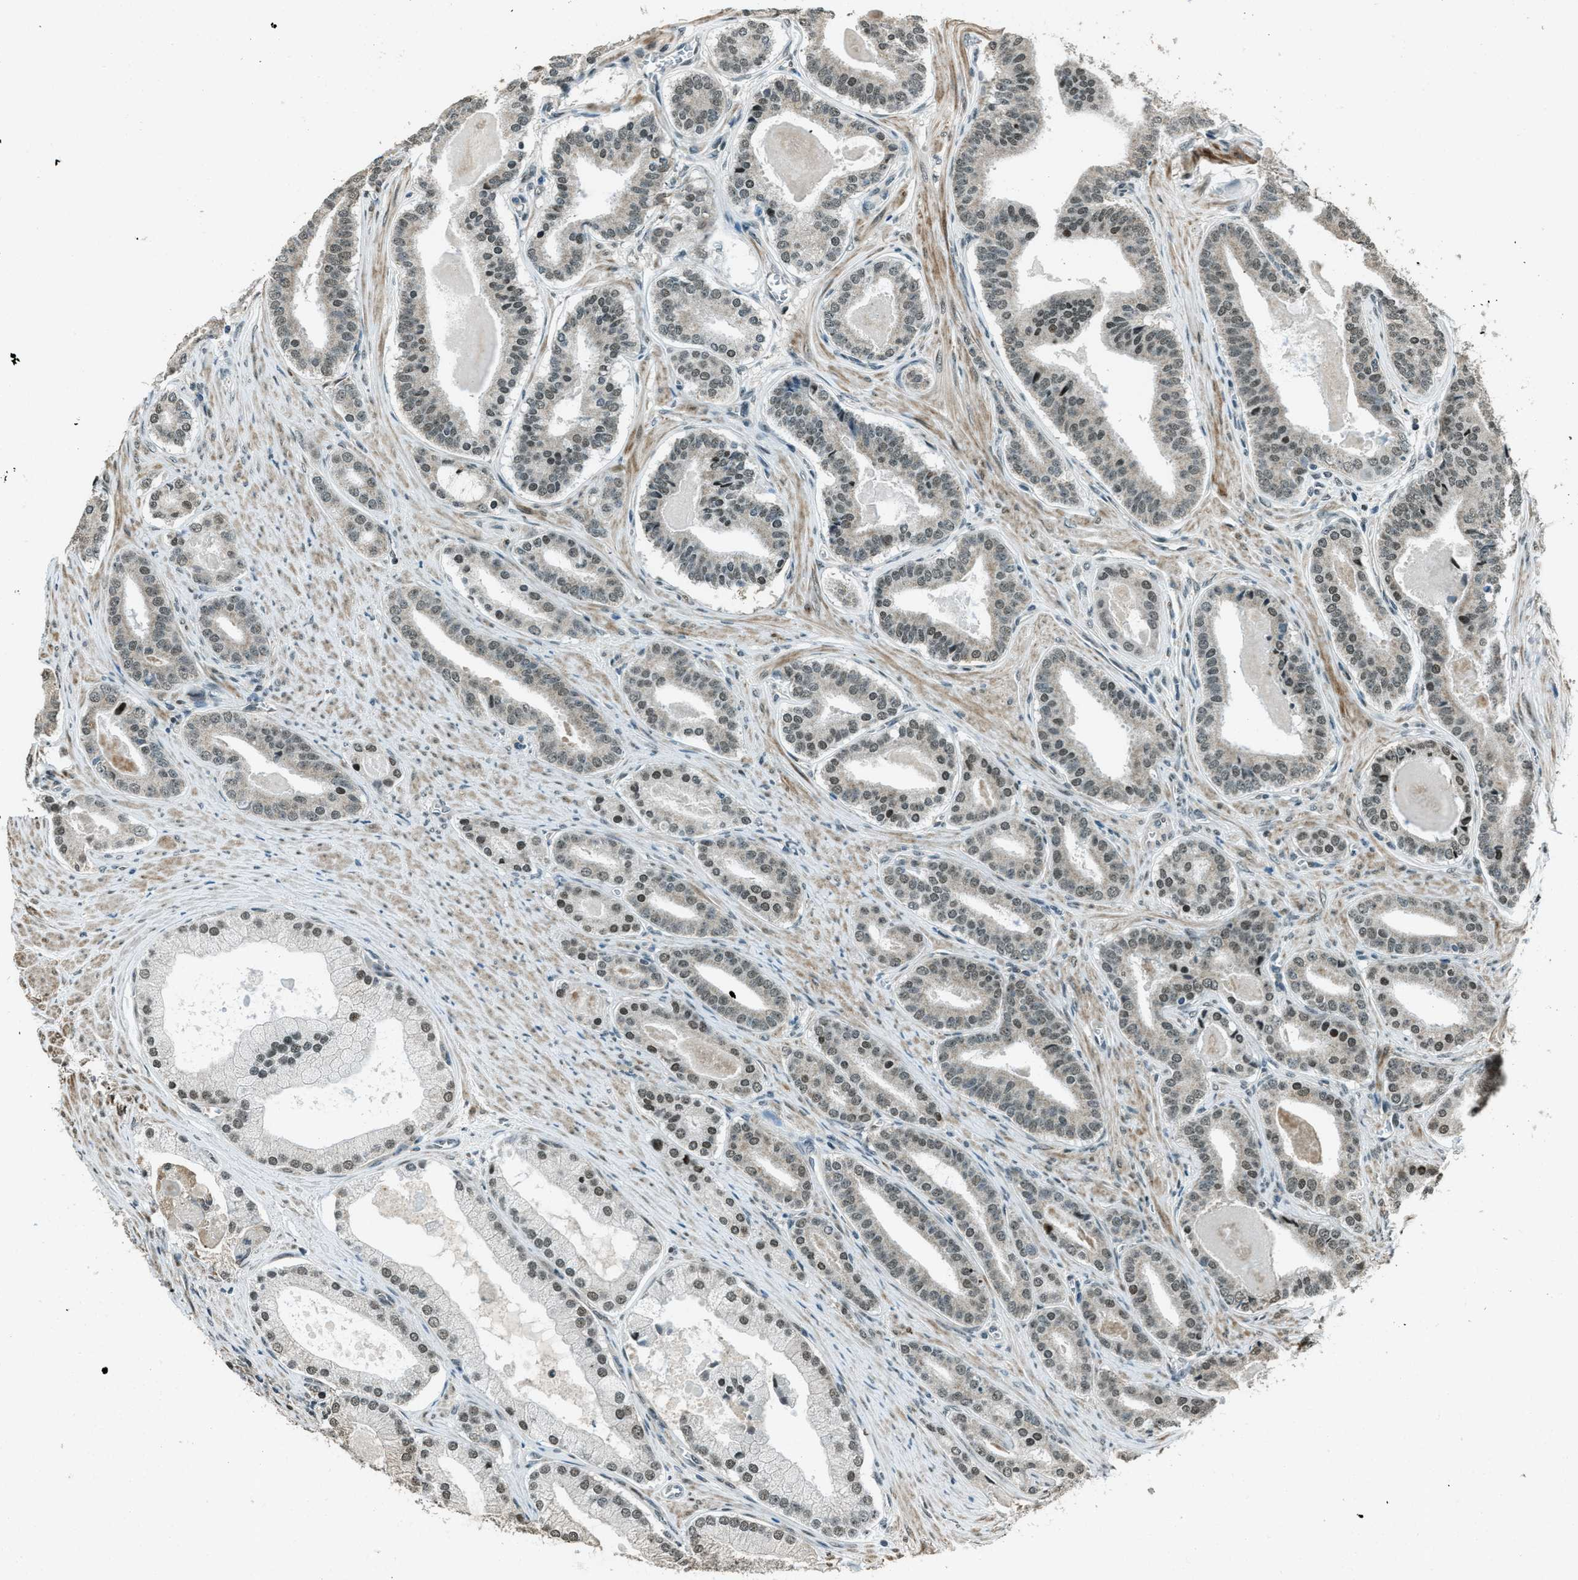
{"staining": {"intensity": "moderate", "quantity": "25%-75%", "location": "cytoplasmic/membranous,nuclear"}, "tissue": "prostate cancer", "cell_type": "Tumor cells", "image_type": "cancer", "snomed": [{"axis": "morphology", "description": "Adenocarcinoma, High grade"}, {"axis": "topography", "description": "Prostate"}], "caption": "The image exhibits a brown stain indicating the presence of a protein in the cytoplasmic/membranous and nuclear of tumor cells in prostate cancer (adenocarcinoma (high-grade)).", "gene": "TARDBP", "patient": {"sex": "male", "age": 60}}